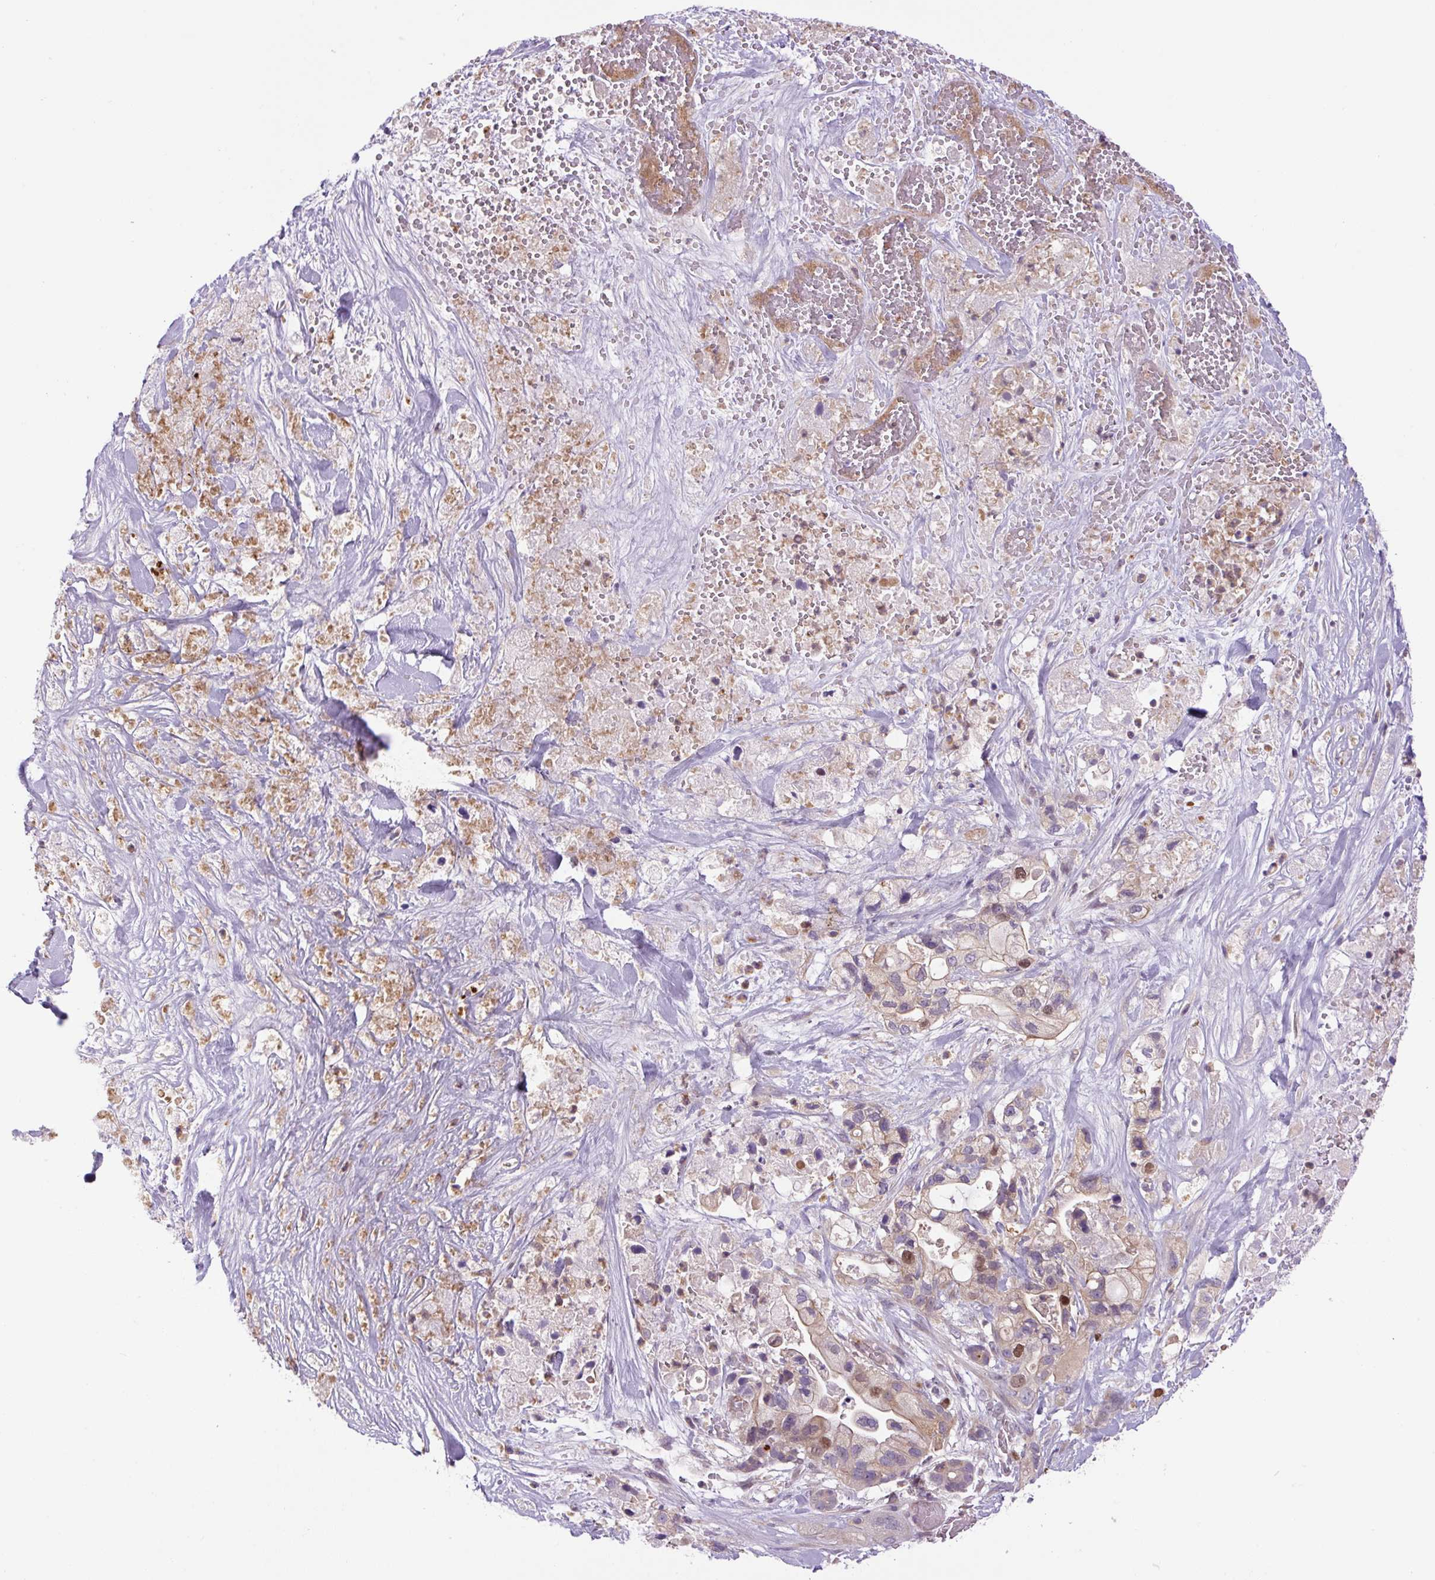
{"staining": {"intensity": "strong", "quantity": "<25%", "location": "nuclear"}, "tissue": "pancreatic cancer", "cell_type": "Tumor cells", "image_type": "cancer", "snomed": [{"axis": "morphology", "description": "Adenocarcinoma, NOS"}, {"axis": "topography", "description": "Pancreas"}], "caption": "DAB (3,3'-diaminobenzidine) immunohistochemical staining of human pancreatic adenocarcinoma exhibits strong nuclear protein expression in about <25% of tumor cells.", "gene": "KIFC1", "patient": {"sex": "male", "age": 44}}